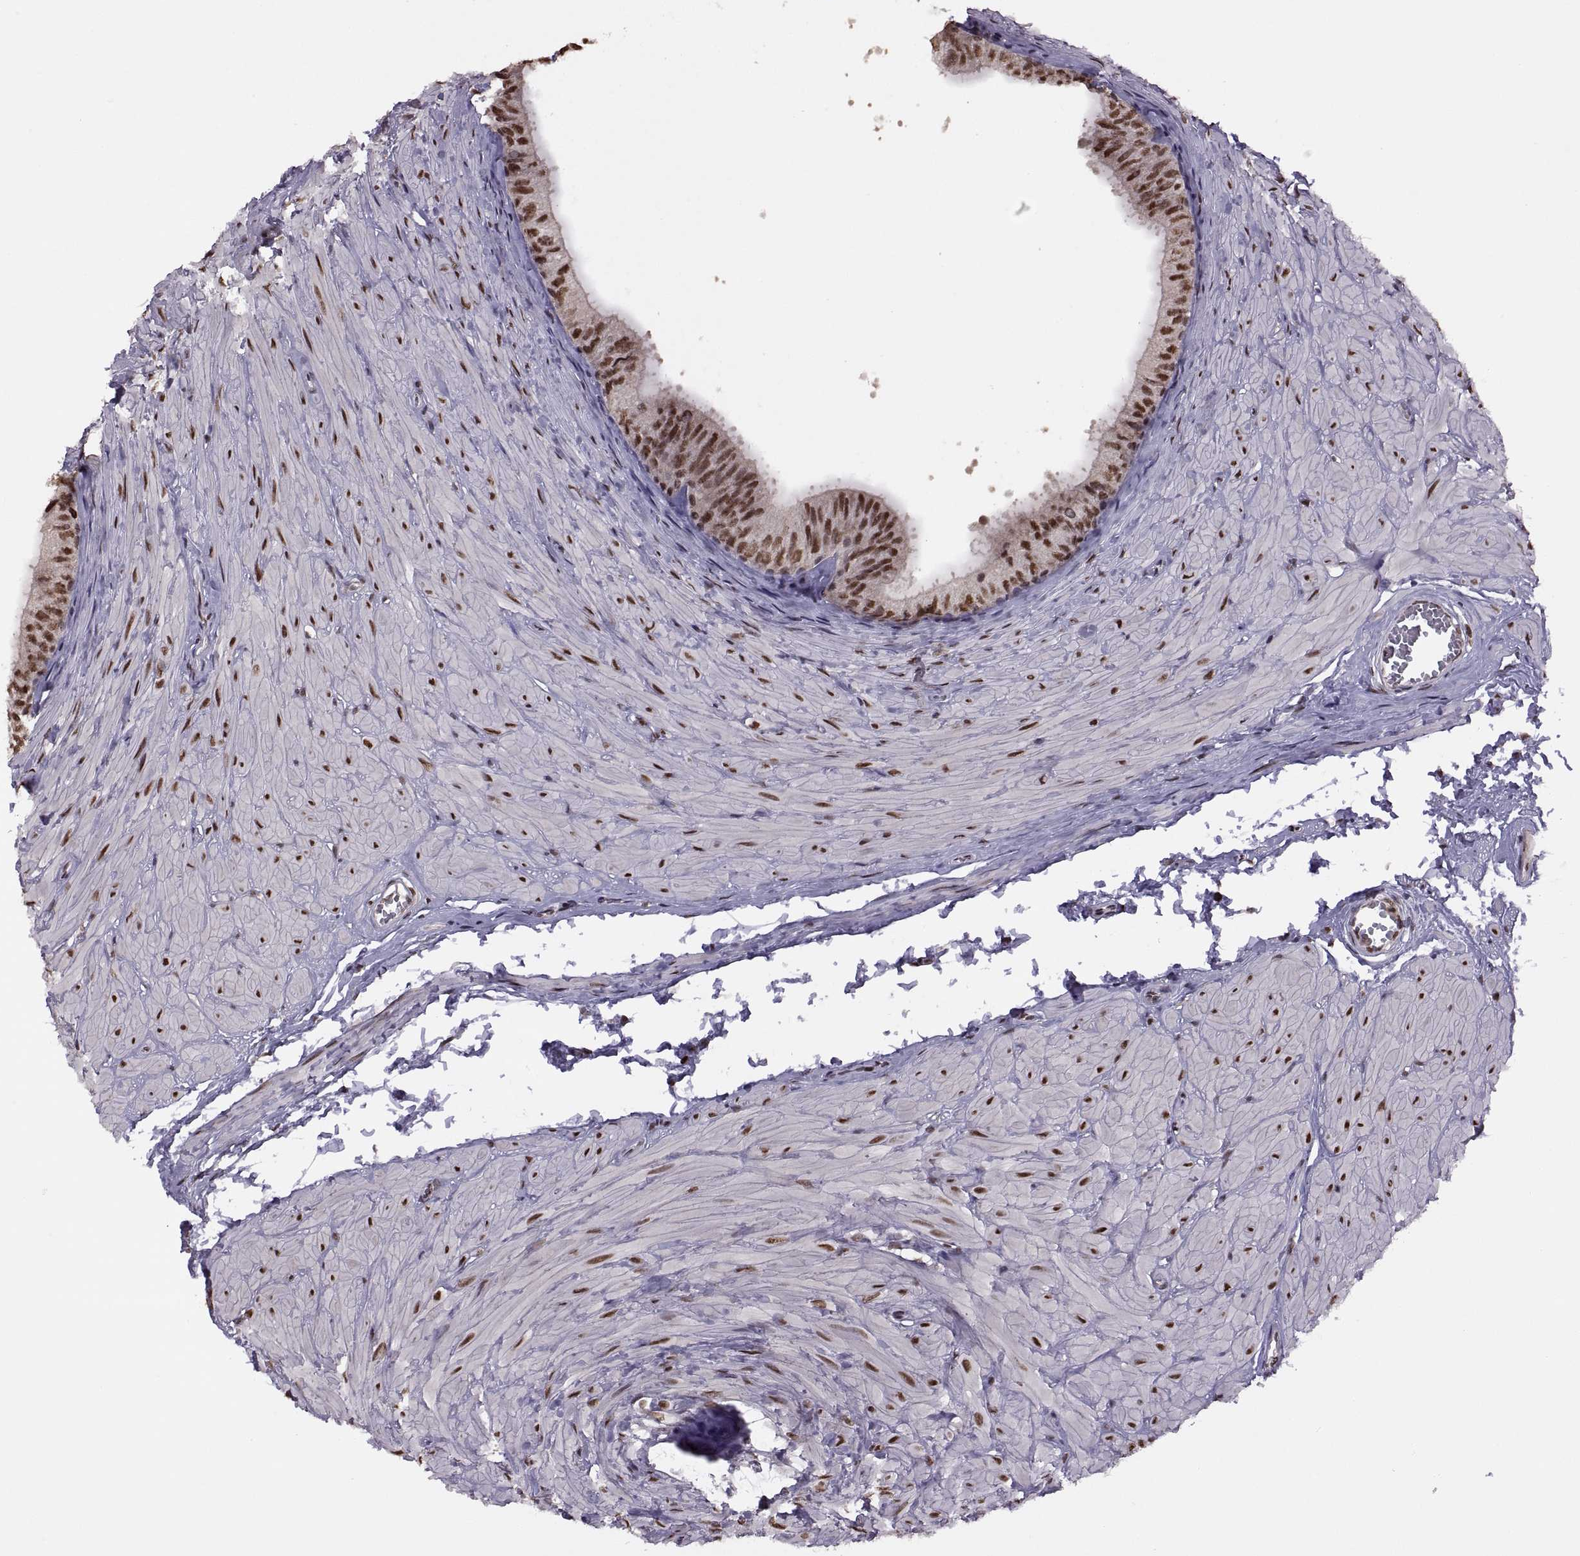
{"staining": {"intensity": "strong", "quantity": "<25%", "location": "nuclear"}, "tissue": "epididymis", "cell_type": "Glandular cells", "image_type": "normal", "snomed": [{"axis": "morphology", "description": "Normal tissue, NOS"}, {"axis": "topography", "description": "Epididymis"}, {"axis": "topography", "description": "Vas deferens"}], "caption": "The micrograph reveals immunohistochemical staining of normal epididymis. There is strong nuclear staining is appreciated in about <25% of glandular cells.", "gene": "INTS3", "patient": {"sex": "male", "age": 23}}